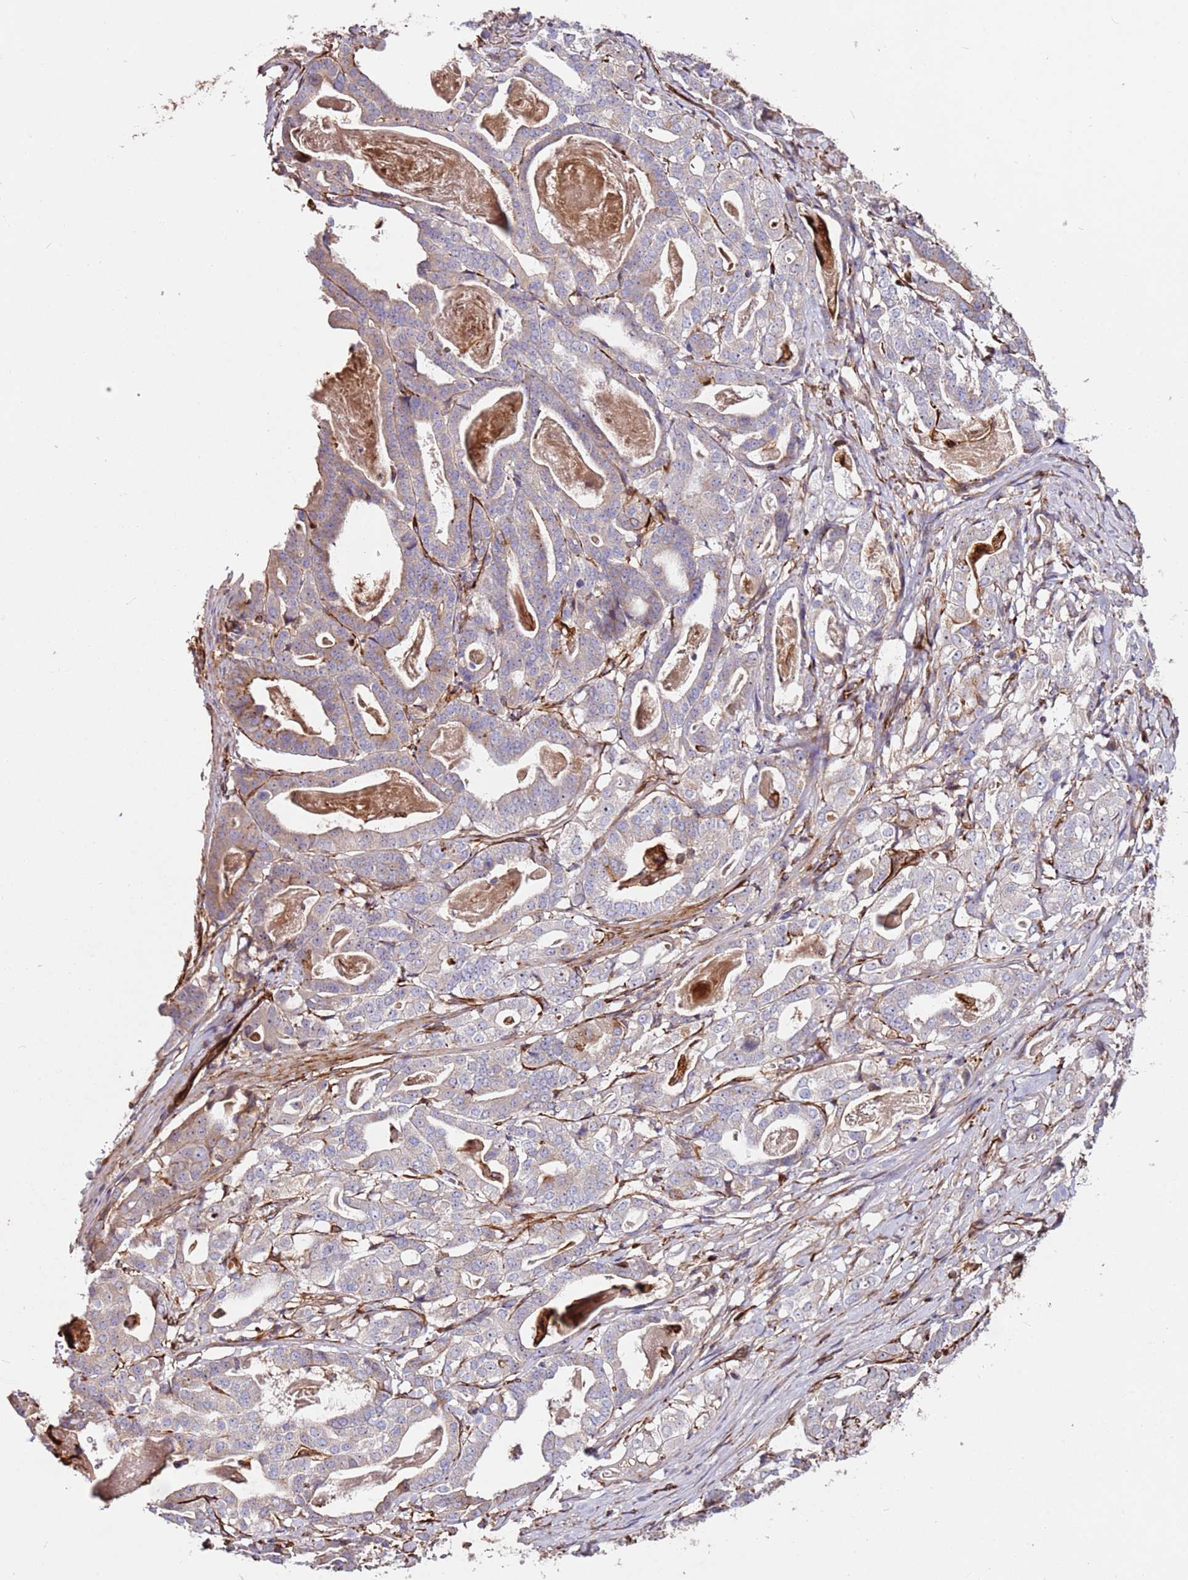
{"staining": {"intensity": "weak", "quantity": "<25%", "location": "cytoplasmic/membranous"}, "tissue": "stomach cancer", "cell_type": "Tumor cells", "image_type": "cancer", "snomed": [{"axis": "morphology", "description": "Adenocarcinoma, NOS"}, {"axis": "topography", "description": "Stomach"}], "caption": "The immunohistochemistry histopathology image has no significant staining in tumor cells of stomach adenocarcinoma tissue.", "gene": "MRGPRE", "patient": {"sex": "male", "age": 48}}